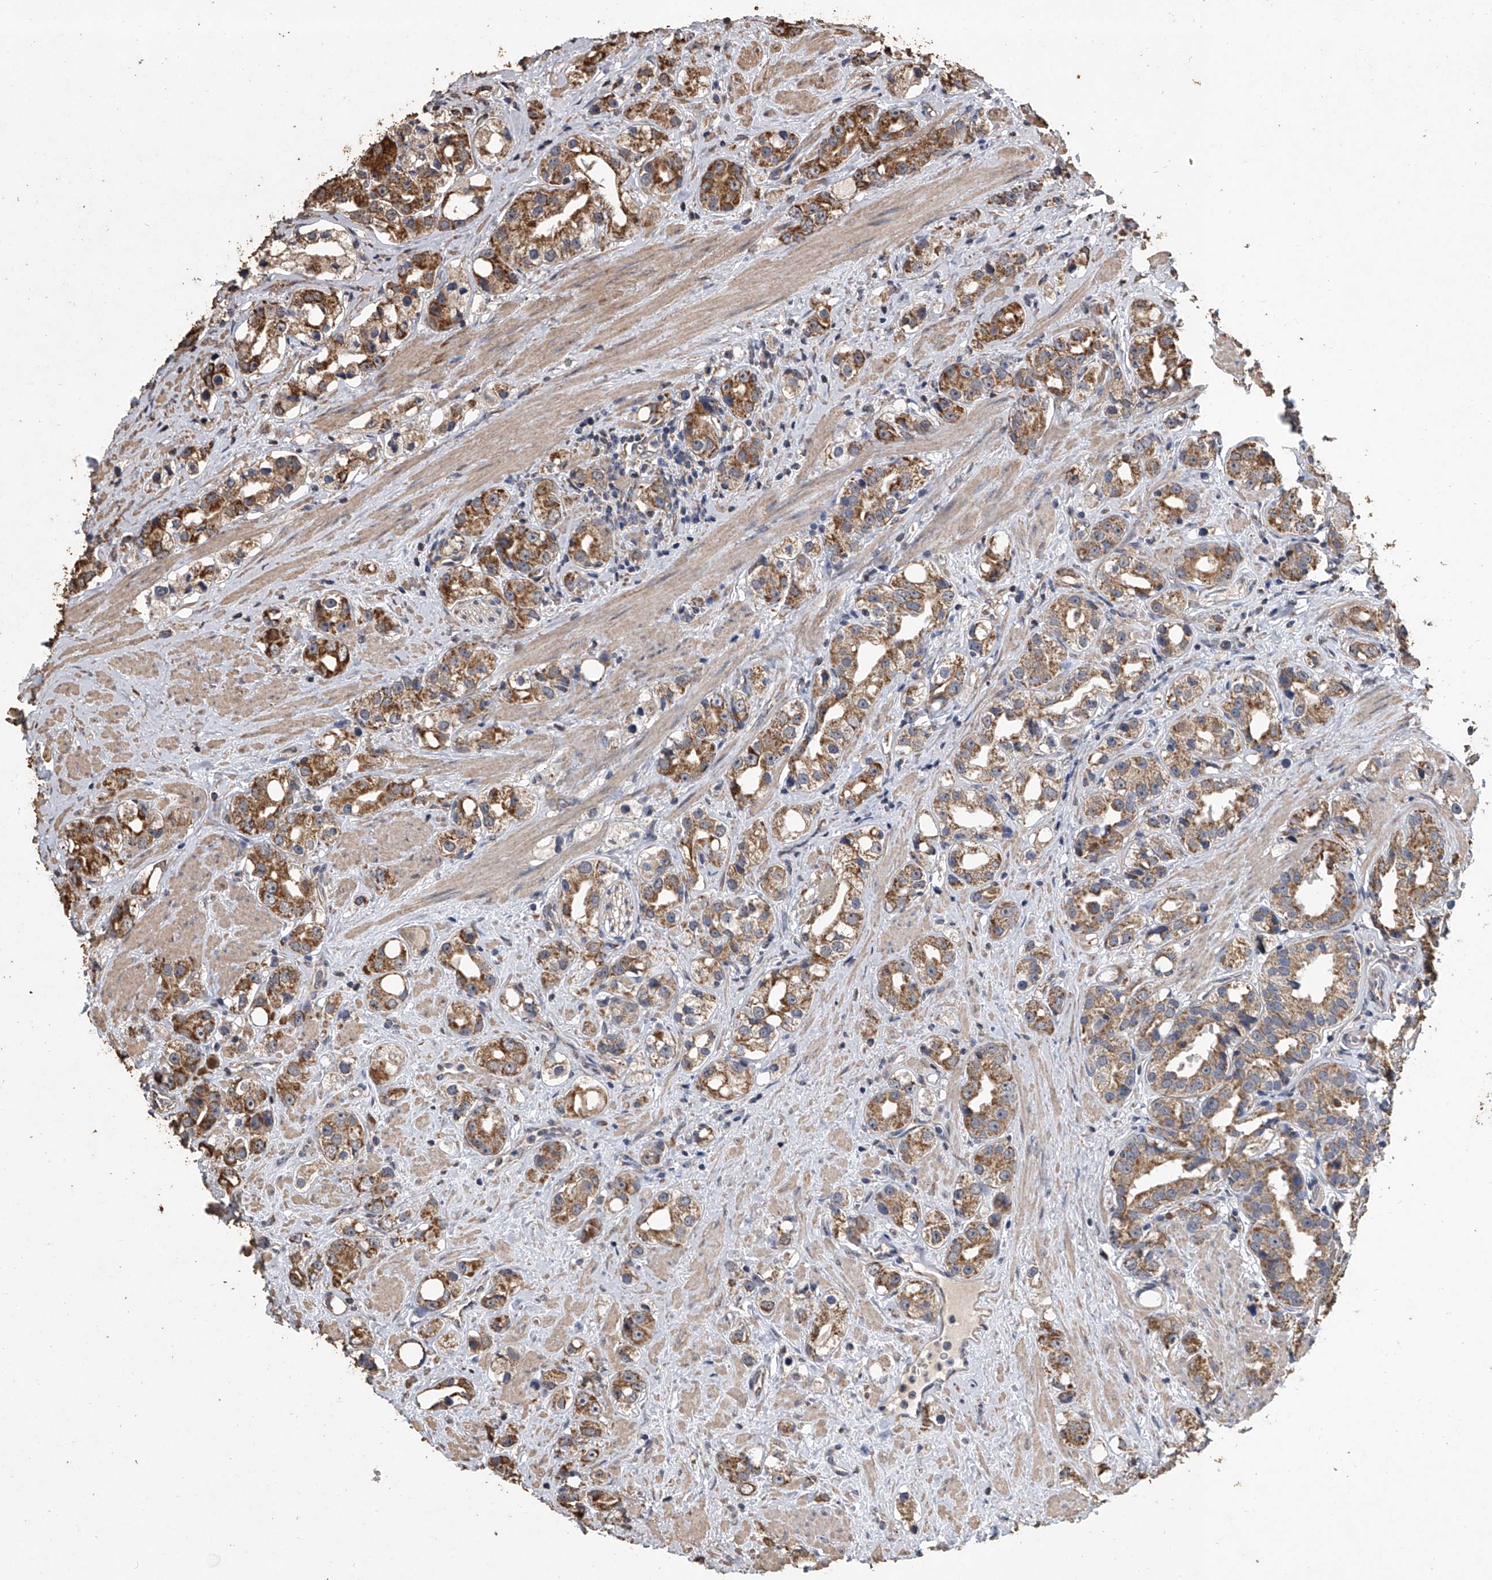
{"staining": {"intensity": "moderate", "quantity": ">75%", "location": "cytoplasmic/membranous"}, "tissue": "prostate cancer", "cell_type": "Tumor cells", "image_type": "cancer", "snomed": [{"axis": "morphology", "description": "Adenocarcinoma, NOS"}, {"axis": "topography", "description": "Prostate"}], "caption": "DAB (3,3'-diaminobenzidine) immunohistochemical staining of human prostate adenocarcinoma reveals moderate cytoplasmic/membranous protein staining in about >75% of tumor cells.", "gene": "MRPL28", "patient": {"sex": "male", "age": 79}}